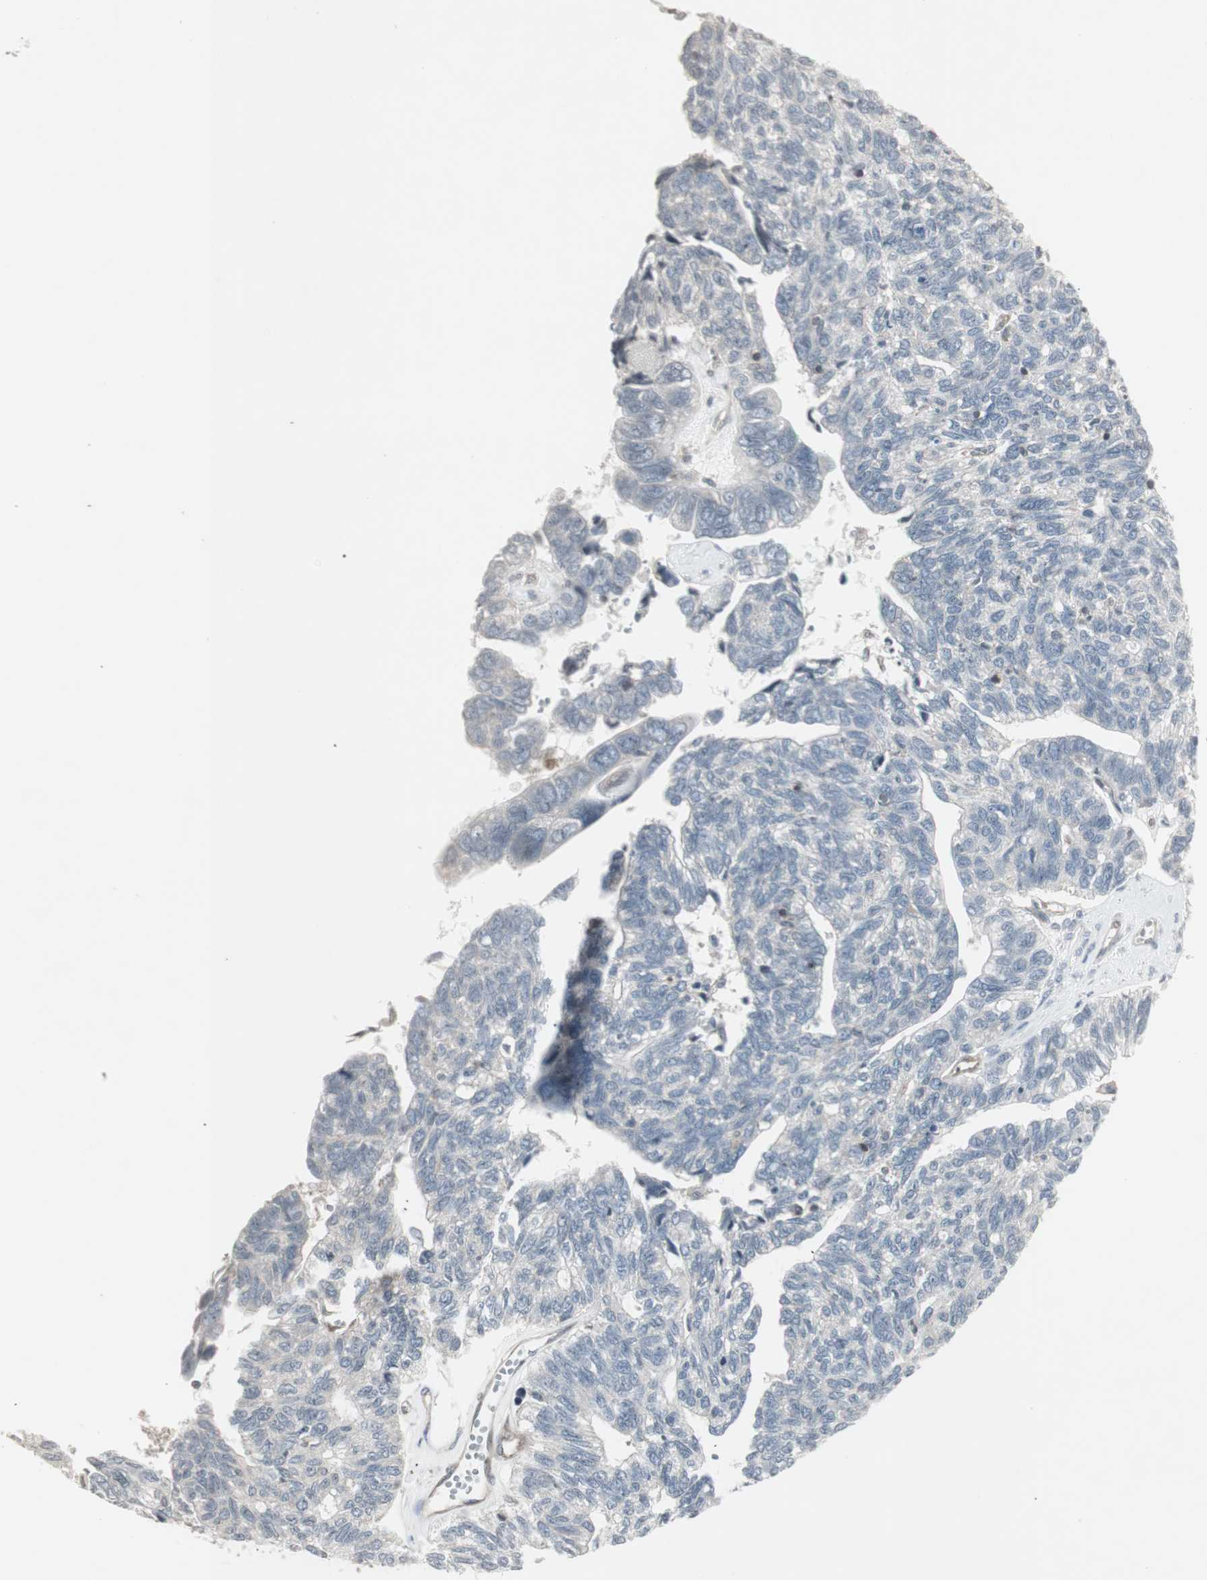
{"staining": {"intensity": "negative", "quantity": "none", "location": "none"}, "tissue": "ovarian cancer", "cell_type": "Tumor cells", "image_type": "cancer", "snomed": [{"axis": "morphology", "description": "Cystadenocarcinoma, serous, NOS"}, {"axis": "topography", "description": "Ovary"}], "caption": "A histopathology image of serous cystadenocarcinoma (ovarian) stained for a protein exhibits no brown staining in tumor cells.", "gene": "ARHGEF1", "patient": {"sex": "female", "age": 79}}